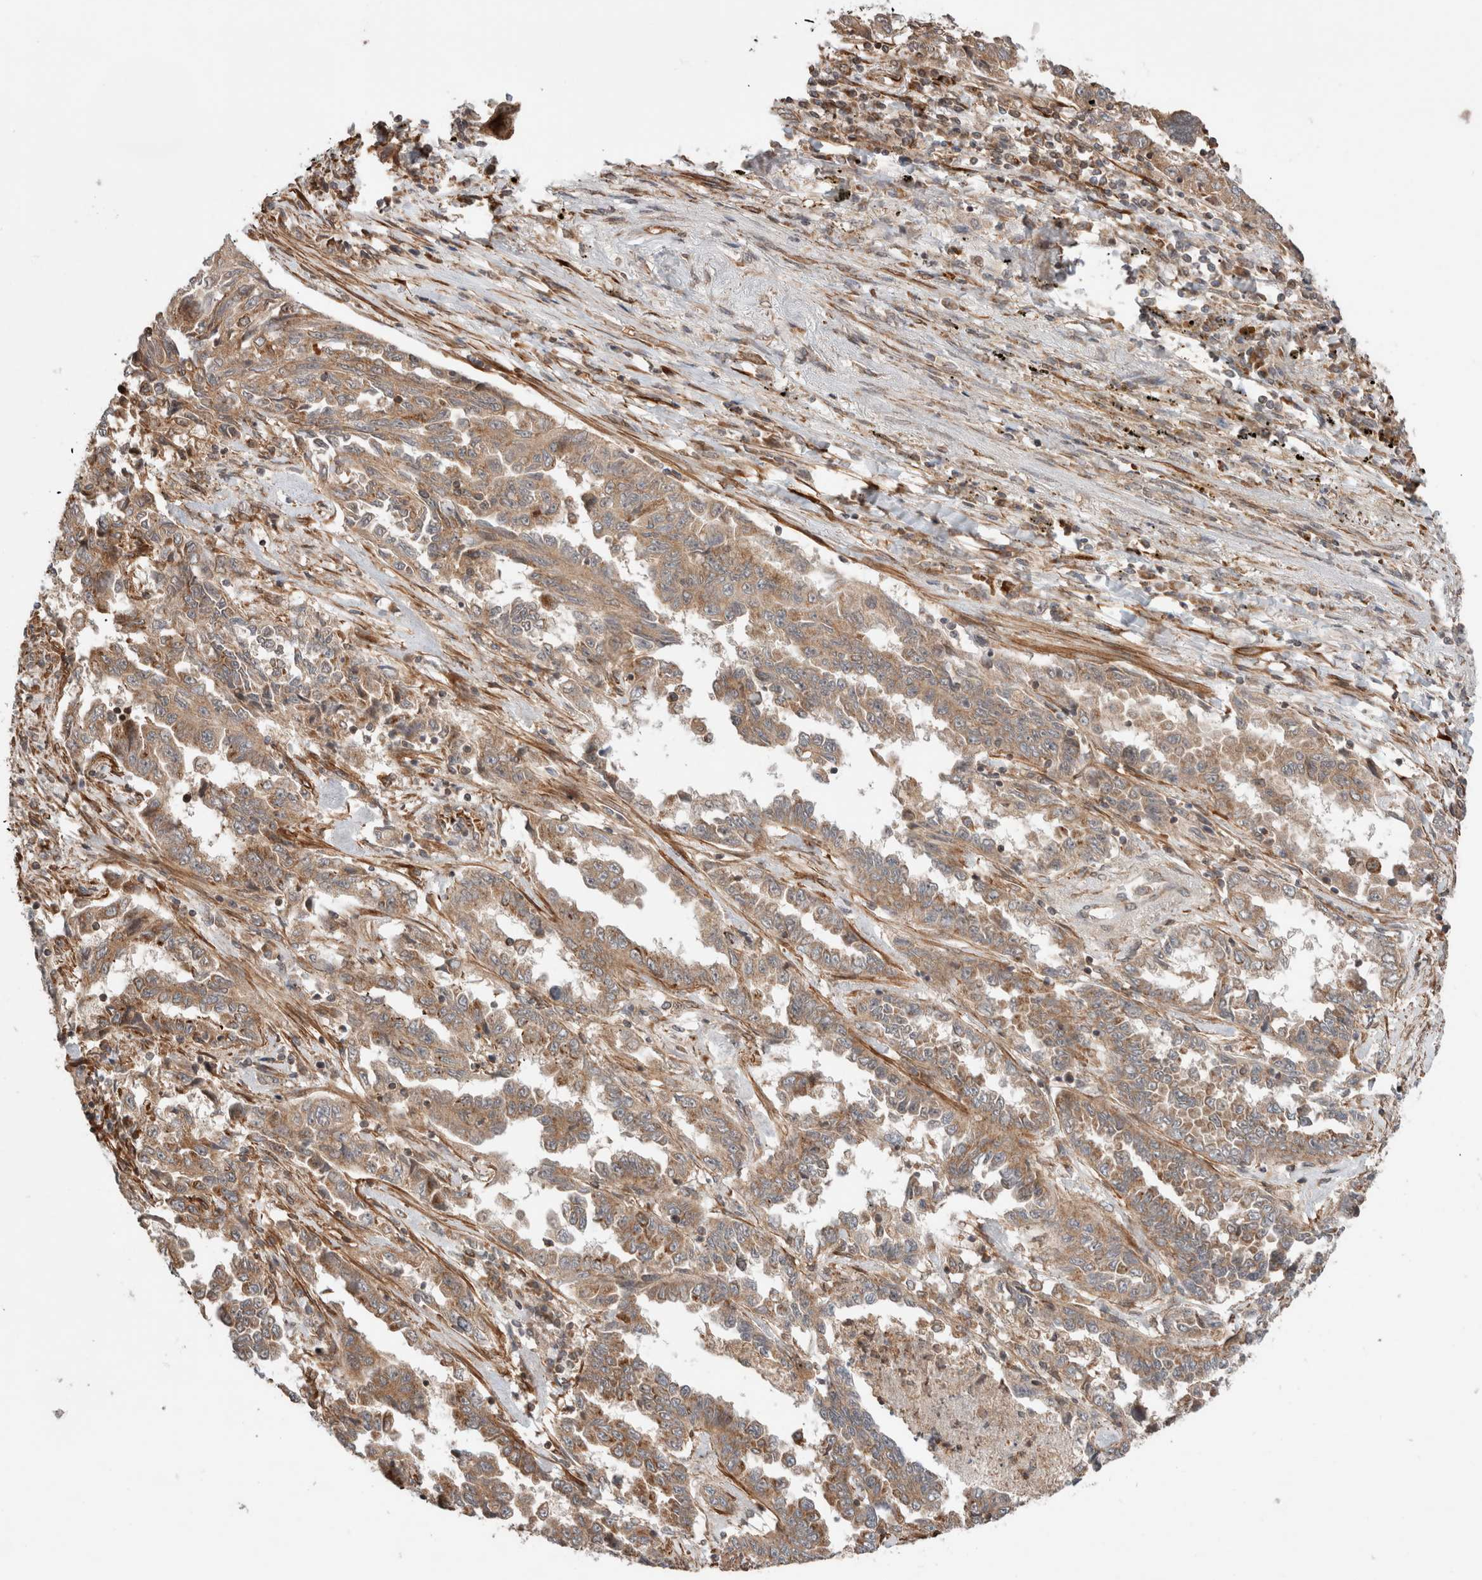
{"staining": {"intensity": "moderate", "quantity": ">75%", "location": "cytoplasmic/membranous"}, "tissue": "lung cancer", "cell_type": "Tumor cells", "image_type": "cancer", "snomed": [{"axis": "morphology", "description": "Adenocarcinoma, NOS"}, {"axis": "topography", "description": "Lung"}], "caption": "Brown immunohistochemical staining in lung cancer reveals moderate cytoplasmic/membranous staining in approximately >75% of tumor cells.", "gene": "ZNF649", "patient": {"sex": "female", "age": 51}}